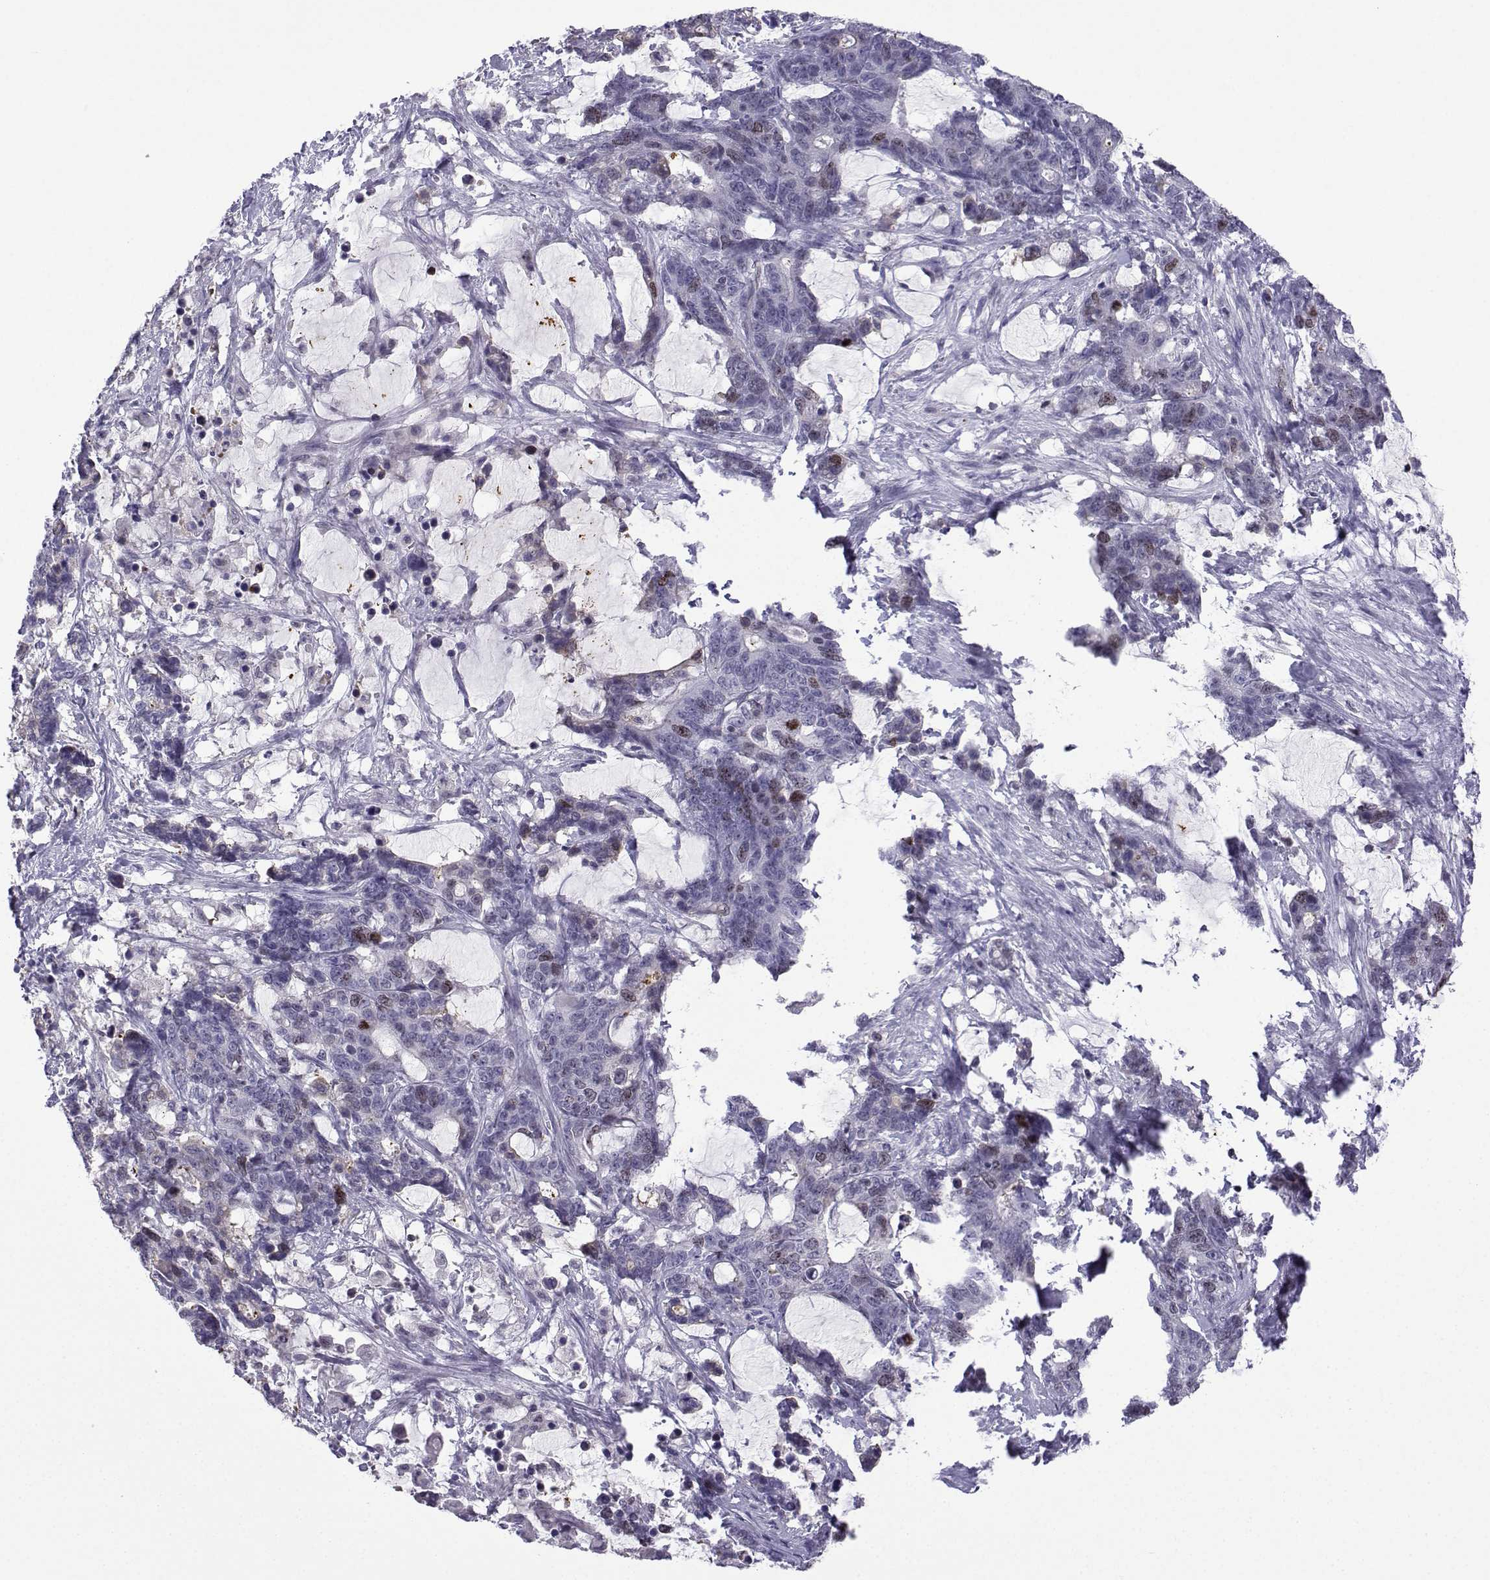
{"staining": {"intensity": "moderate", "quantity": "<25%", "location": "nuclear"}, "tissue": "stomach cancer", "cell_type": "Tumor cells", "image_type": "cancer", "snomed": [{"axis": "morphology", "description": "Normal tissue, NOS"}, {"axis": "morphology", "description": "Adenocarcinoma, NOS"}, {"axis": "topography", "description": "Stomach"}], "caption": "Stomach adenocarcinoma stained with DAB IHC displays low levels of moderate nuclear staining in about <25% of tumor cells.", "gene": "INCENP", "patient": {"sex": "female", "age": 64}}